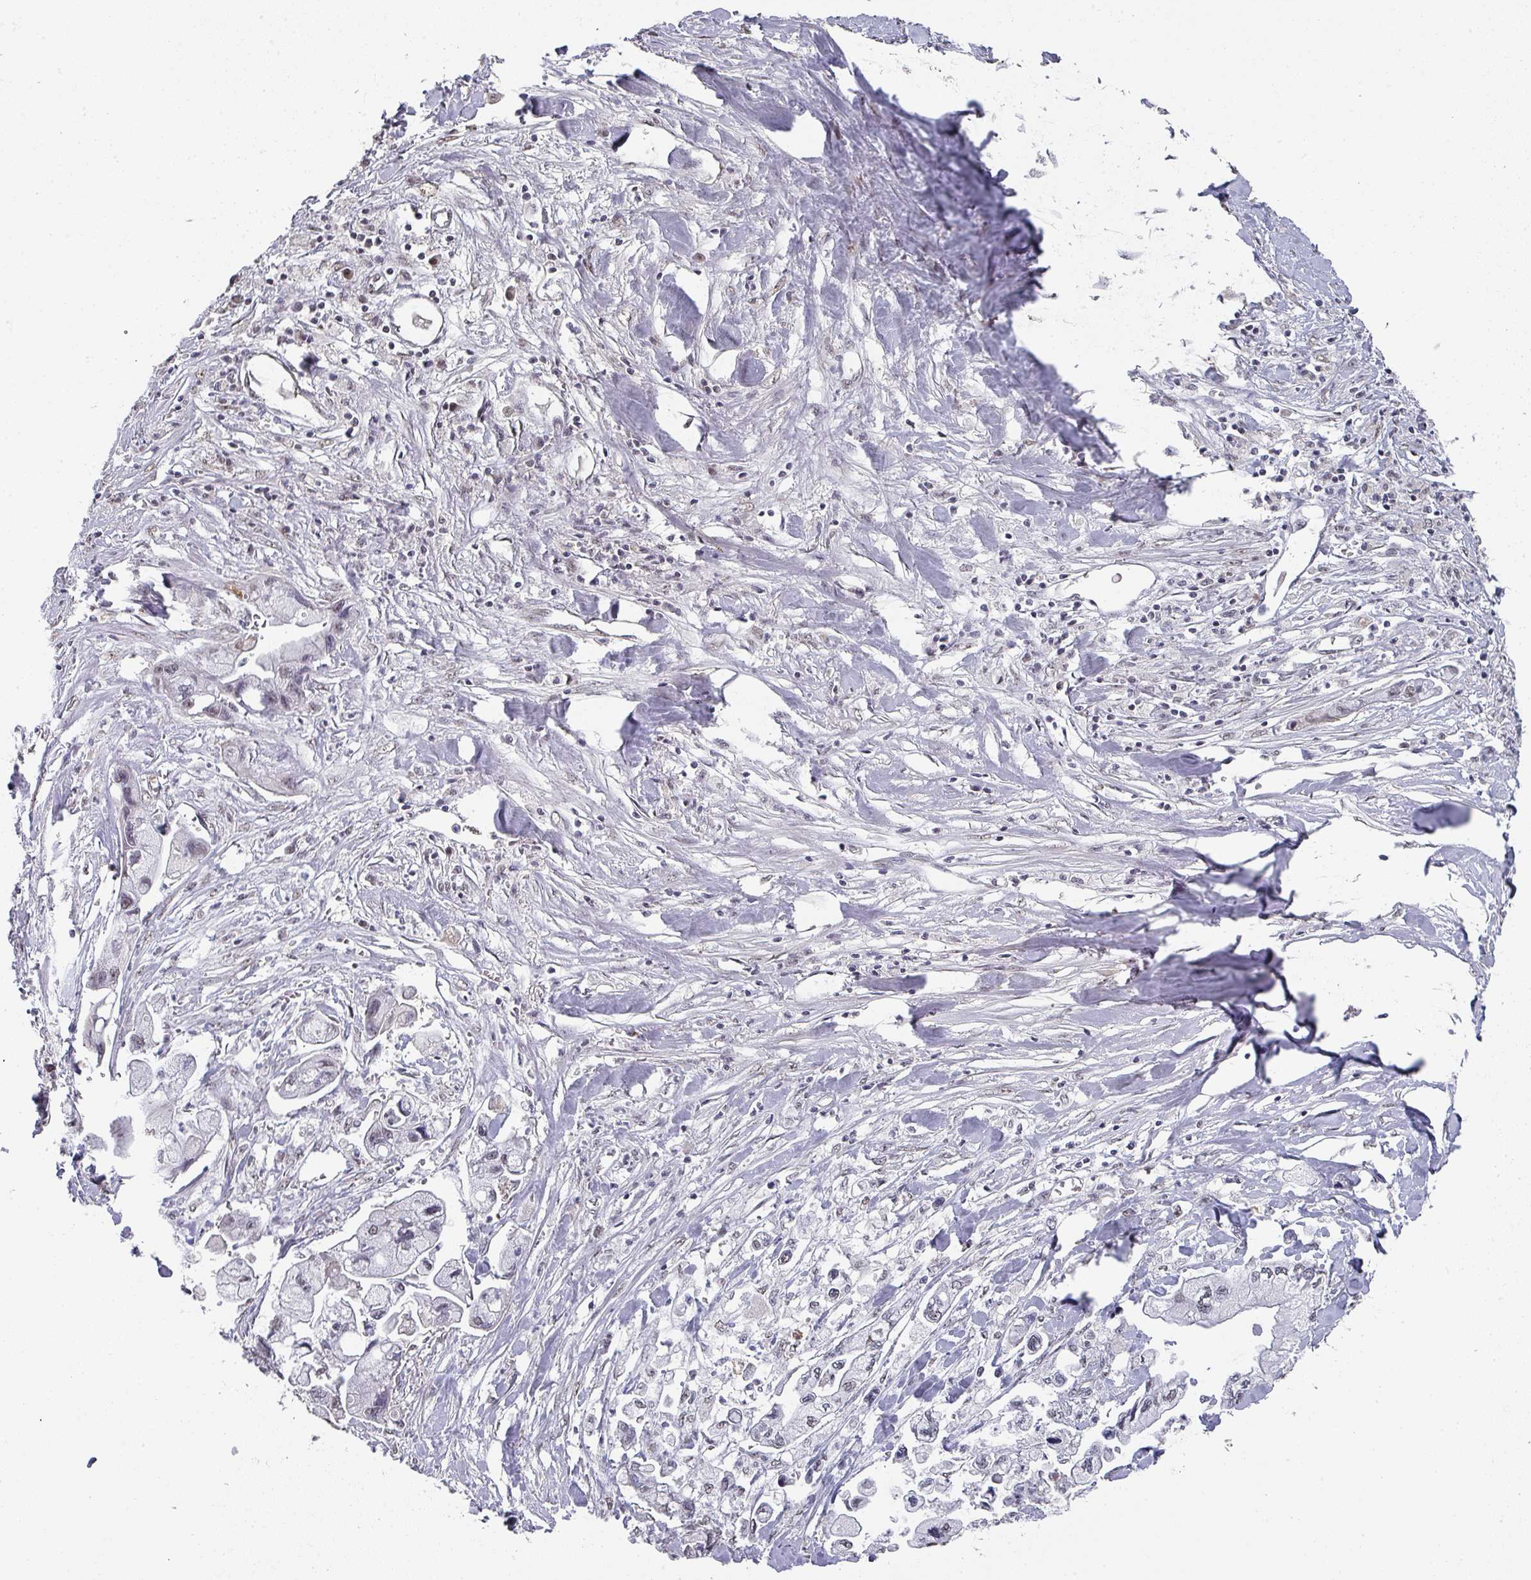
{"staining": {"intensity": "weak", "quantity": "25%-75%", "location": "nuclear"}, "tissue": "pancreatic cancer", "cell_type": "Tumor cells", "image_type": "cancer", "snomed": [{"axis": "morphology", "description": "Adenocarcinoma, NOS"}, {"axis": "topography", "description": "Pancreas"}], "caption": "Adenocarcinoma (pancreatic) stained with a protein marker exhibits weak staining in tumor cells.", "gene": "ZNF654", "patient": {"sex": "male", "age": 61}}